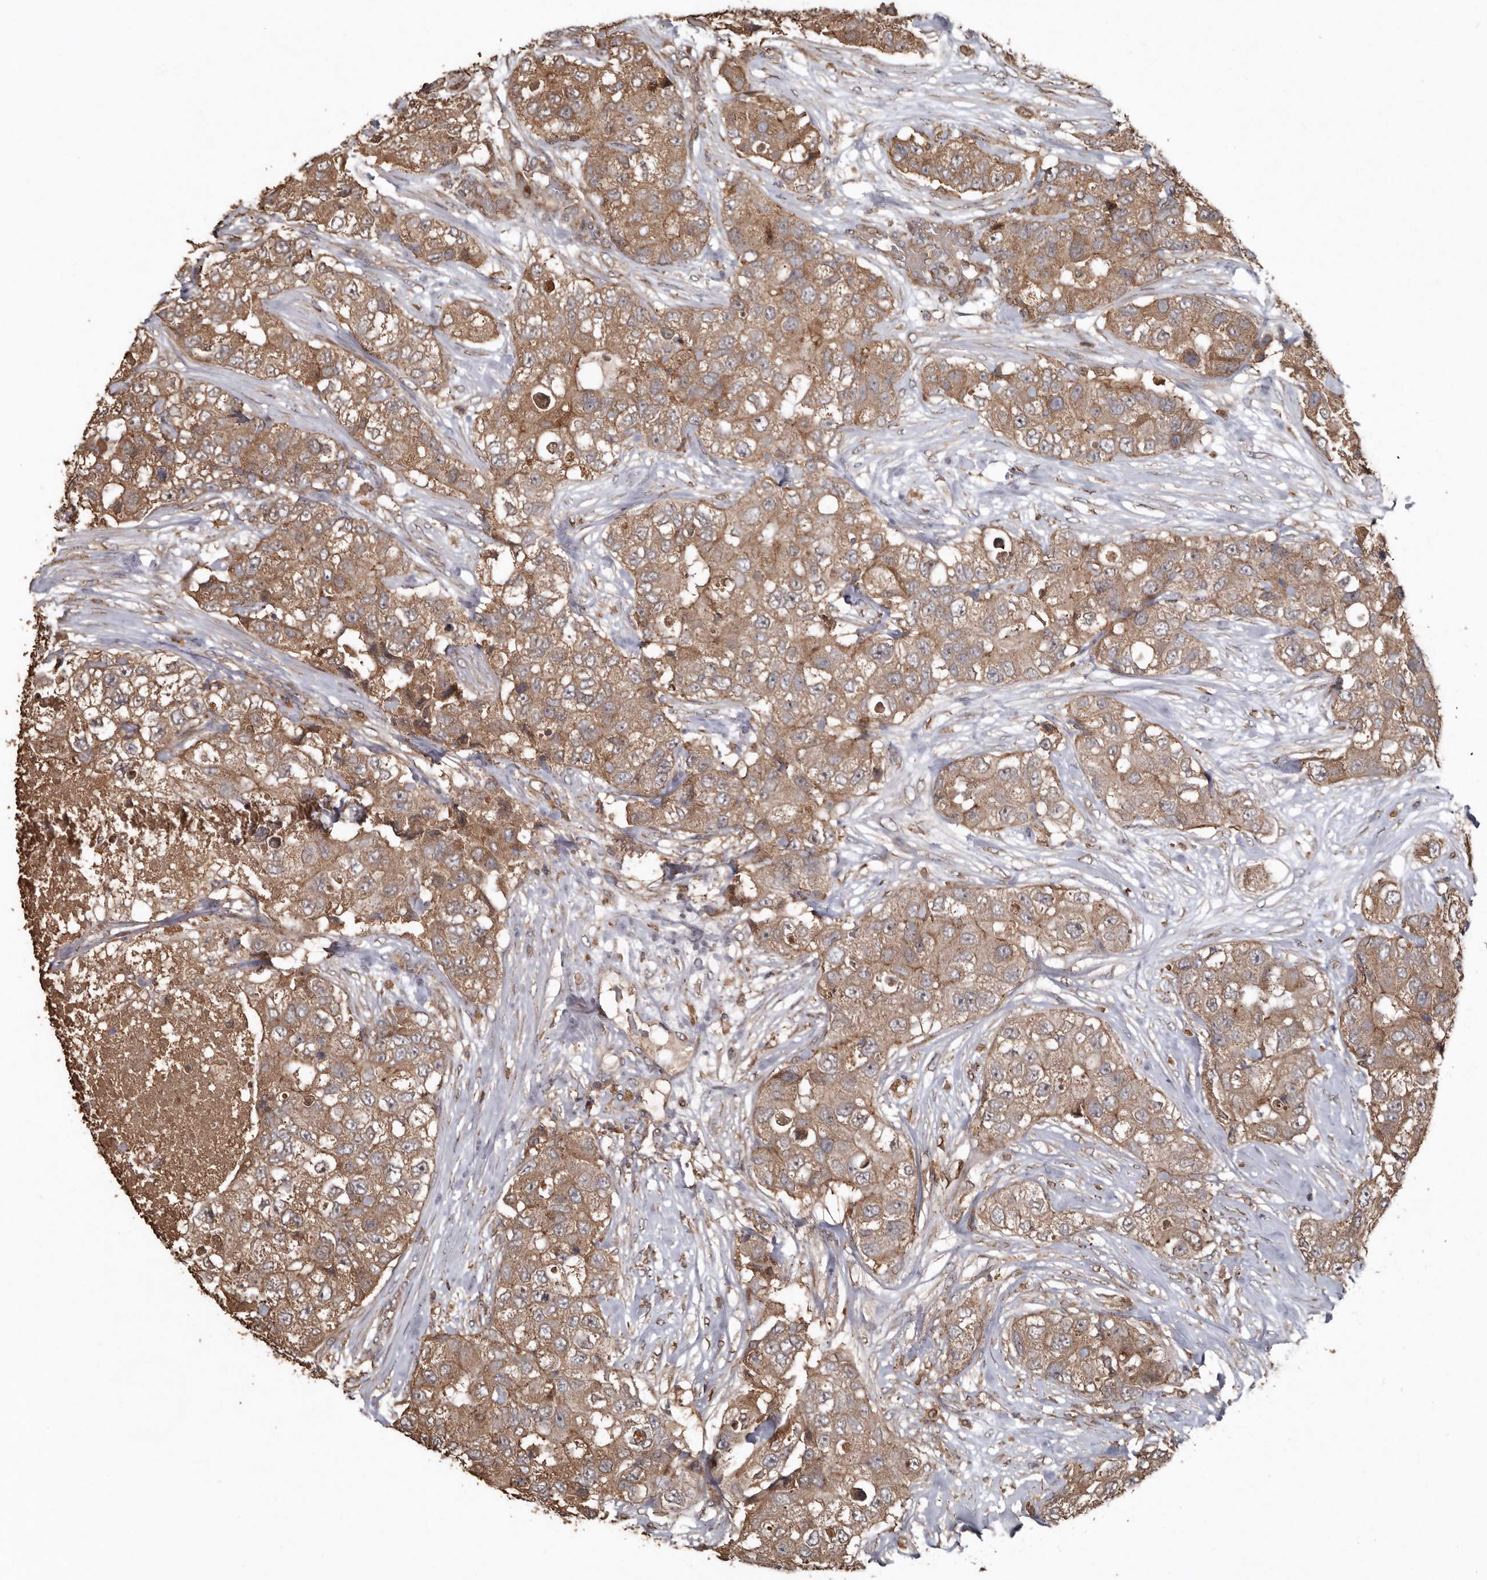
{"staining": {"intensity": "moderate", "quantity": ">75%", "location": "cytoplasmic/membranous"}, "tissue": "breast cancer", "cell_type": "Tumor cells", "image_type": "cancer", "snomed": [{"axis": "morphology", "description": "Duct carcinoma"}, {"axis": "topography", "description": "Breast"}], "caption": "Protein staining of breast cancer tissue demonstrates moderate cytoplasmic/membranous staining in about >75% of tumor cells.", "gene": "RANBP17", "patient": {"sex": "female", "age": 62}}